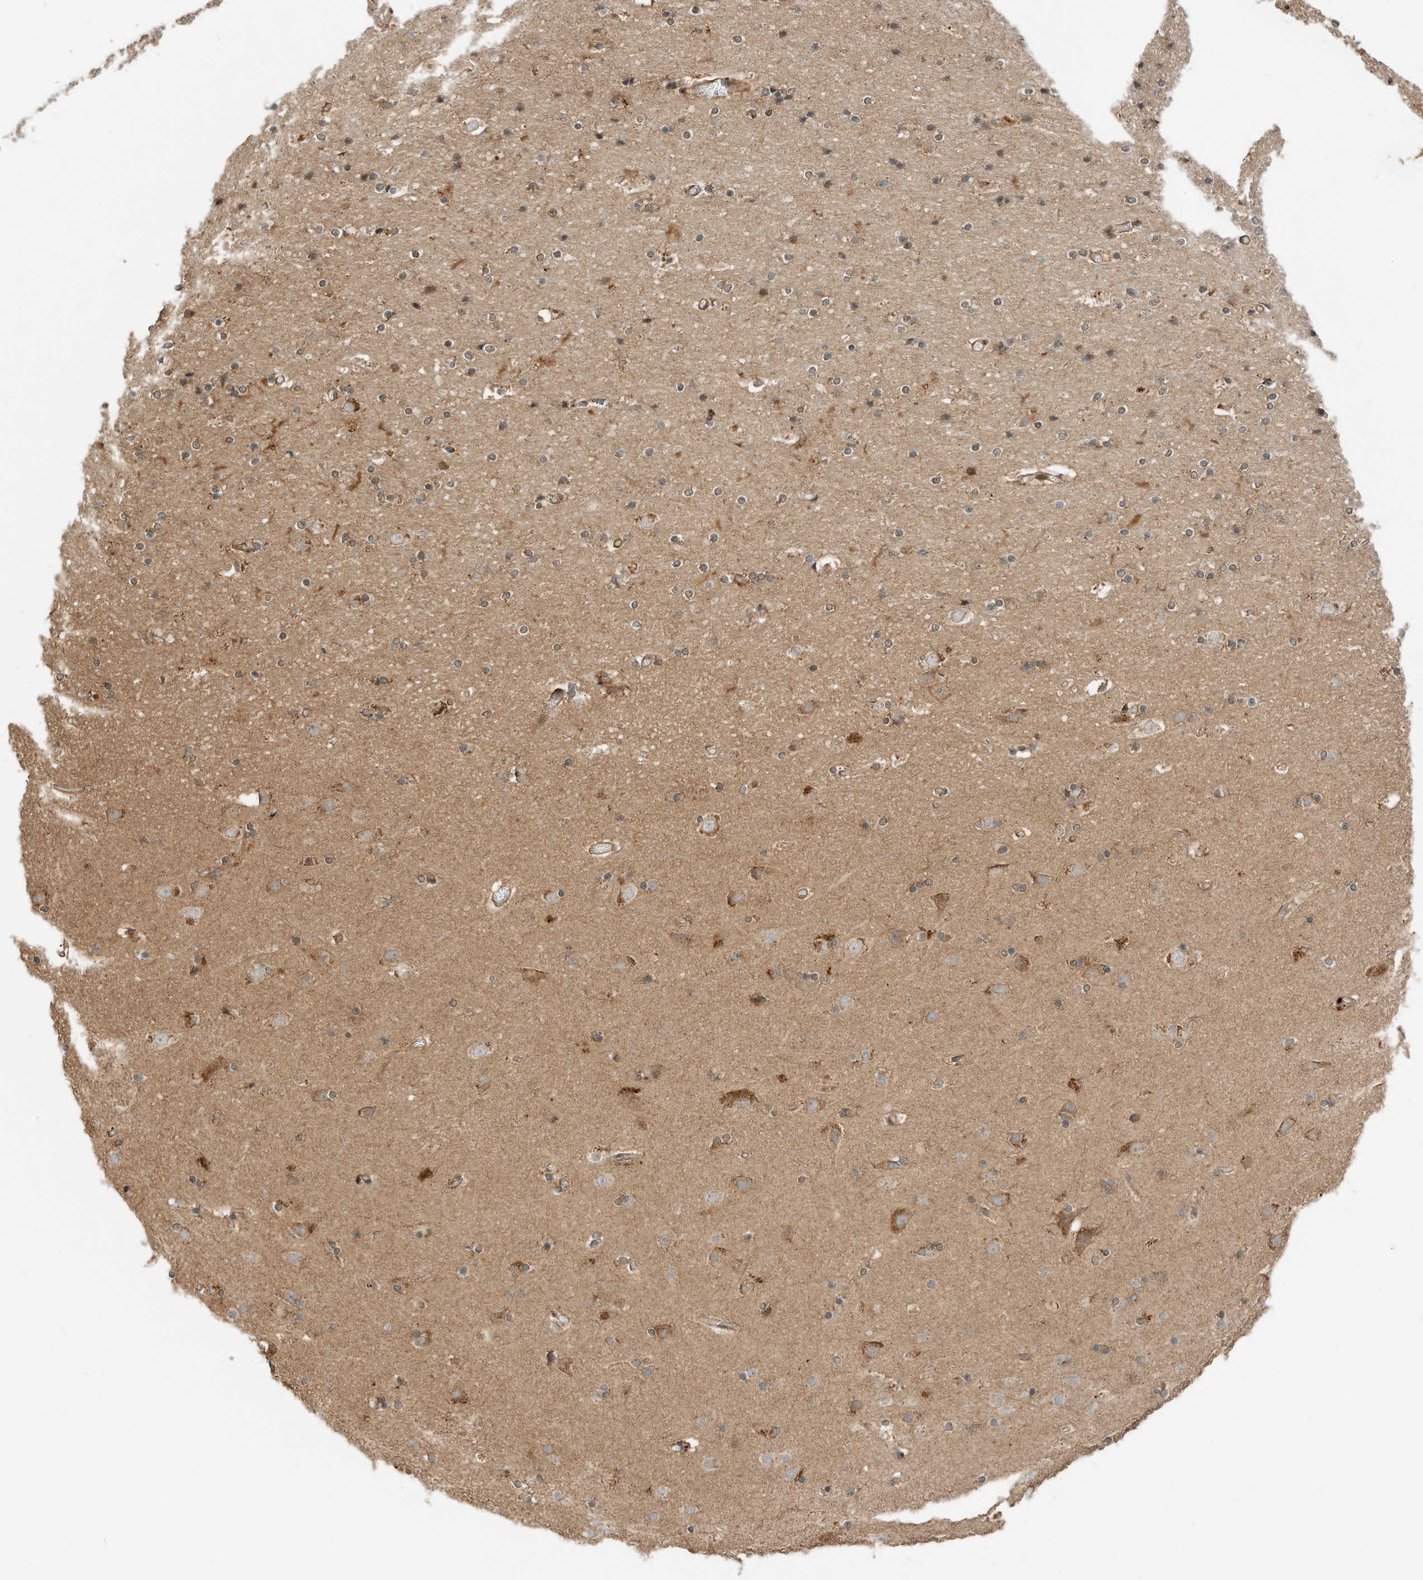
{"staining": {"intensity": "moderate", "quantity": ">75%", "location": "cytoplasmic/membranous"}, "tissue": "cerebral cortex", "cell_type": "Endothelial cells", "image_type": "normal", "snomed": [{"axis": "morphology", "description": "Normal tissue, NOS"}, {"axis": "topography", "description": "Cerebral cortex"}], "caption": "High-power microscopy captured an IHC image of unremarkable cerebral cortex, revealing moderate cytoplasmic/membranous staining in about >75% of endothelial cells. The protein is shown in brown color, while the nuclei are stained blue.", "gene": "CPAMD8", "patient": {"sex": "male", "age": 57}}